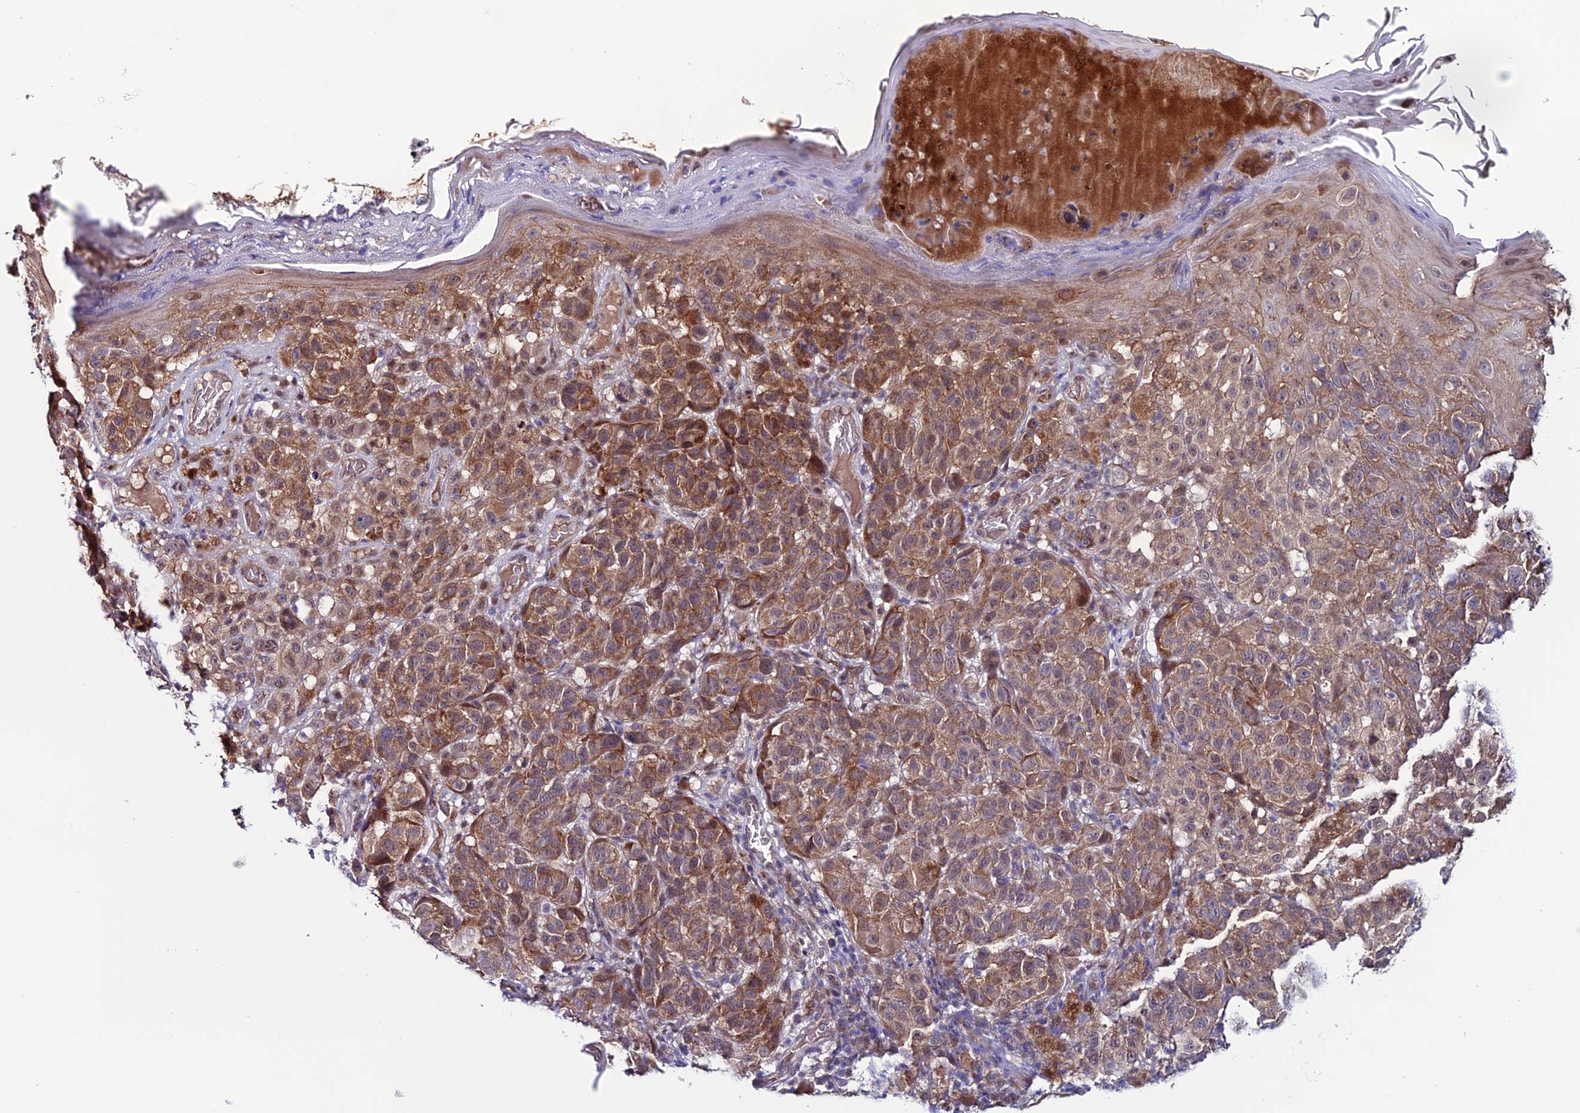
{"staining": {"intensity": "moderate", "quantity": "25%-75%", "location": "cytoplasmic/membranous"}, "tissue": "melanoma", "cell_type": "Tumor cells", "image_type": "cancer", "snomed": [{"axis": "morphology", "description": "Malignant melanoma, NOS"}, {"axis": "topography", "description": "Skin"}], "caption": "A photomicrograph showing moderate cytoplasmic/membranous staining in about 25%-75% of tumor cells in melanoma, as visualized by brown immunohistochemical staining.", "gene": "FZD8", "patient": {"sex": "male", "age": 38}}